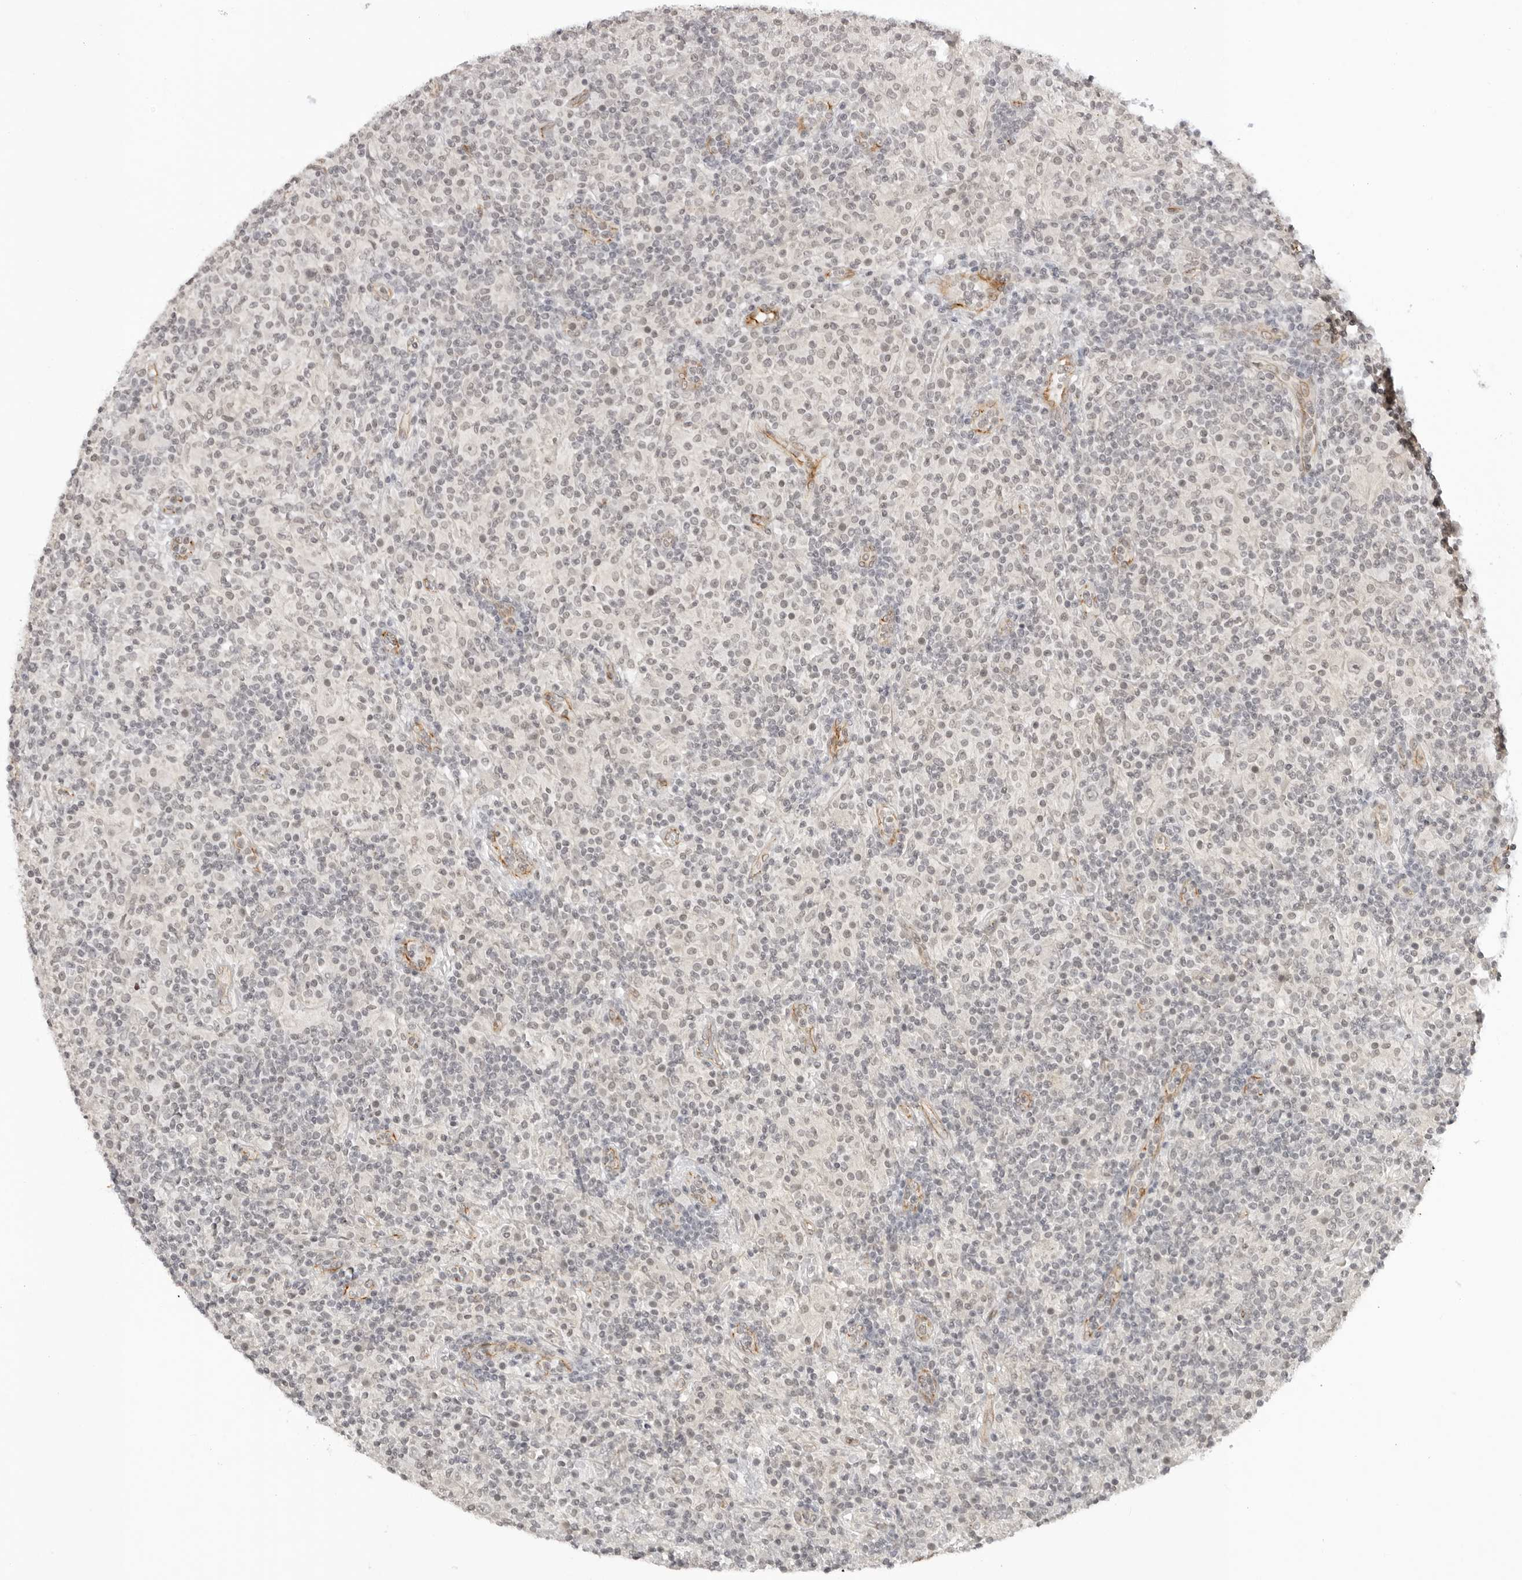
{"staining": {"intensity": "negative", "quantity": "none", "location": "none"}, "tissue": "lymphoma", "cell_type": "Tumor cells", "image_type": "cancer", "snomed": [{"axis": "morphology", "description": "Hodgkin's disease, NOS"}, {"axis": "topography", "description": "Lymph node"}], "caption": "High magnification brightfield microscopy of lymphoma stained with DAB (brown) and counterstained with hematoxylin (blue): tumor cells show no significant expression. (Immunohistochemistry, brightfield microscopy, high magnification).", "gene": "TRAPPC3", "patient": {"sex": "male", "age": 70}}